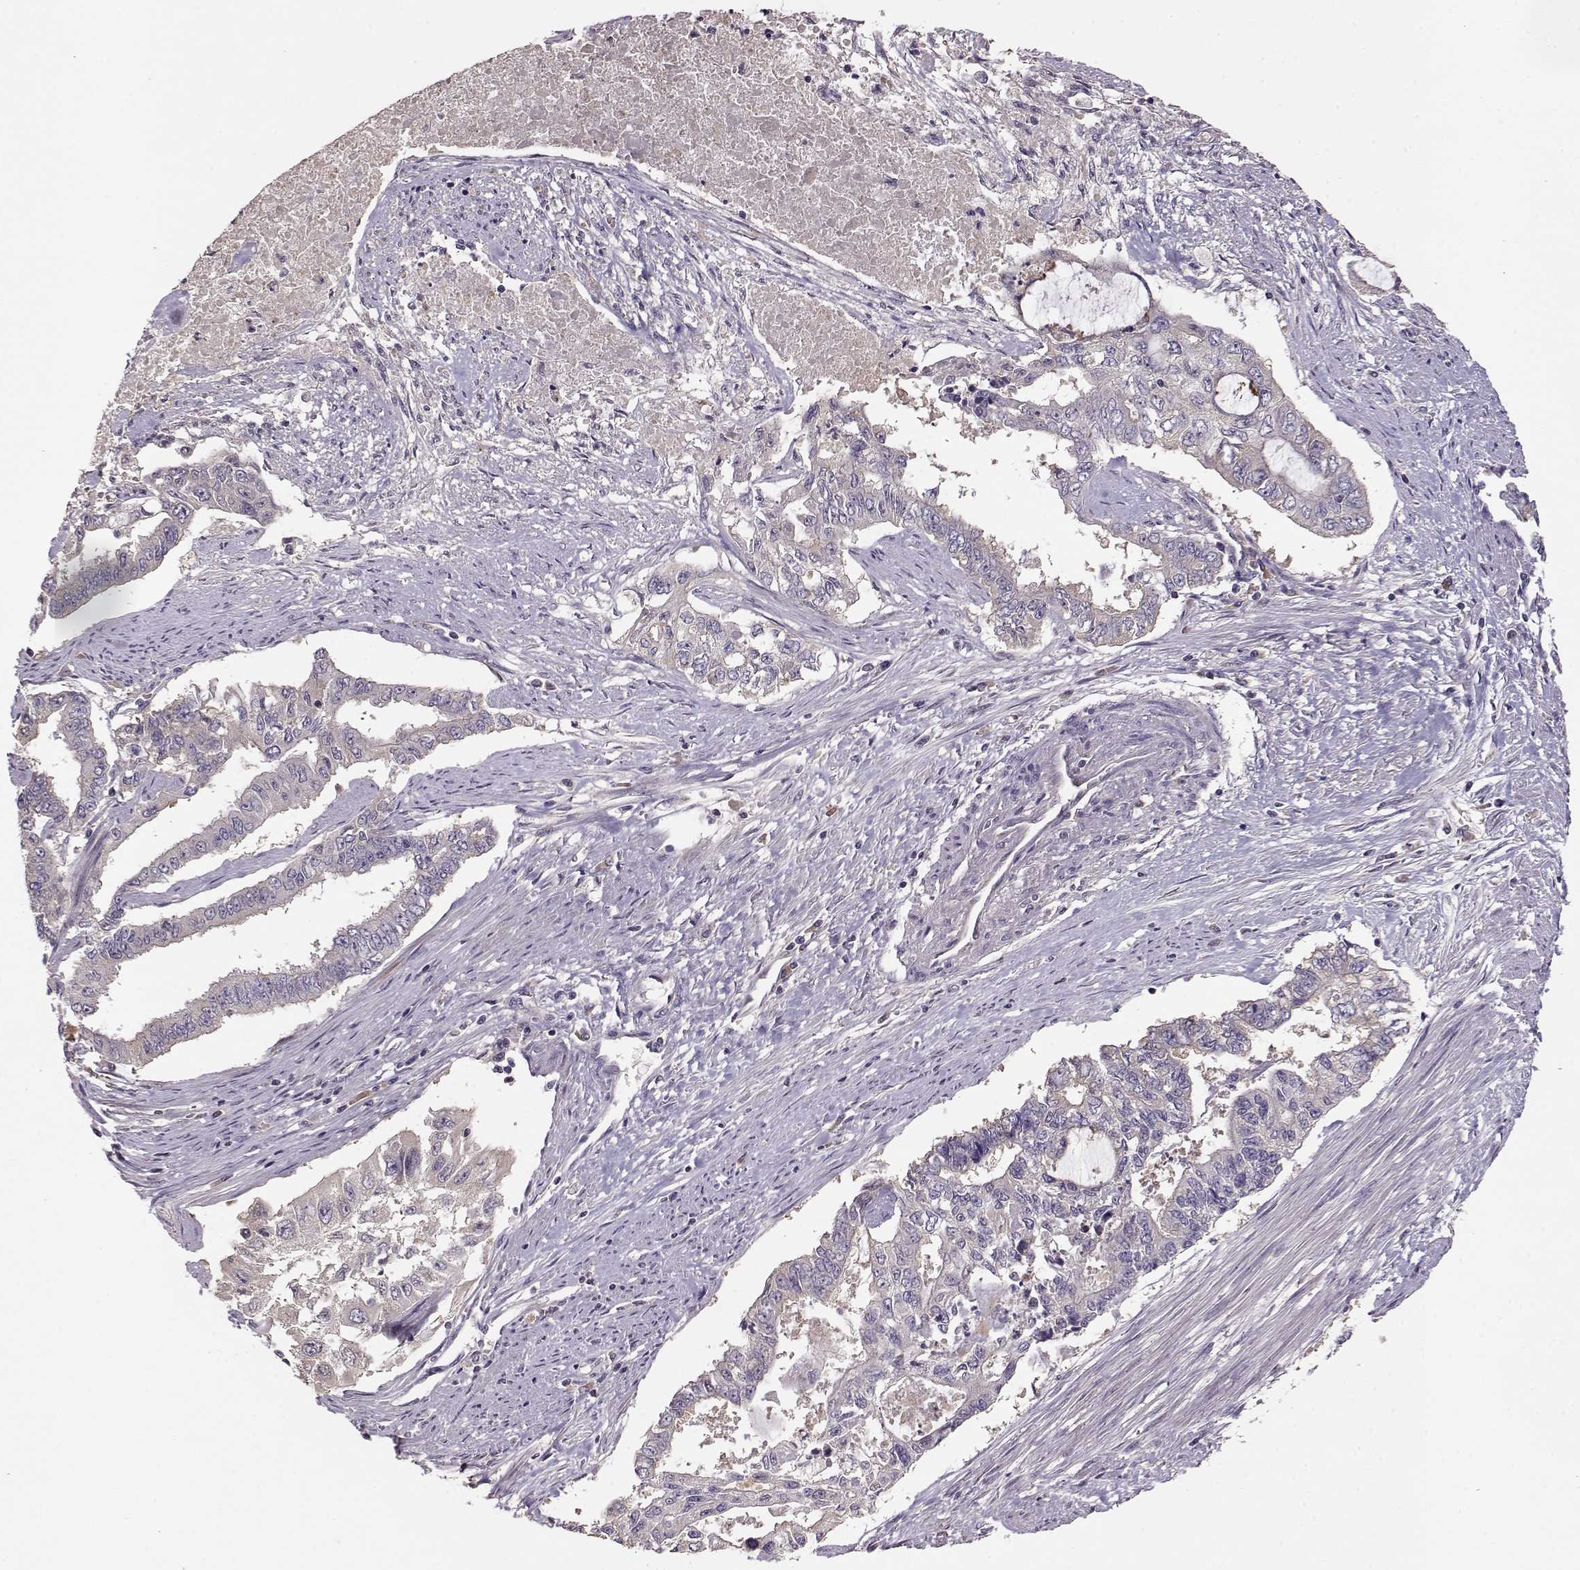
{"staining": {"intensity": "negative", "quantity": "none", "location": "none"}, "tissue": "endometrial cancer", "cell_type": "Tumor cells", "image_type": "cancer", "snomed": [{"axis": "morphology", "description": "Adenocarcinoma, NOS"}, {"axis": "topography", "description": "Uterus"}], "caption": "This is an immunohistochemistry (IHC) image of human endometrial cancer. There is no expression in tumor cells.", "gene": "TACR1", "patient": {"sex": "female", "age": 59}}